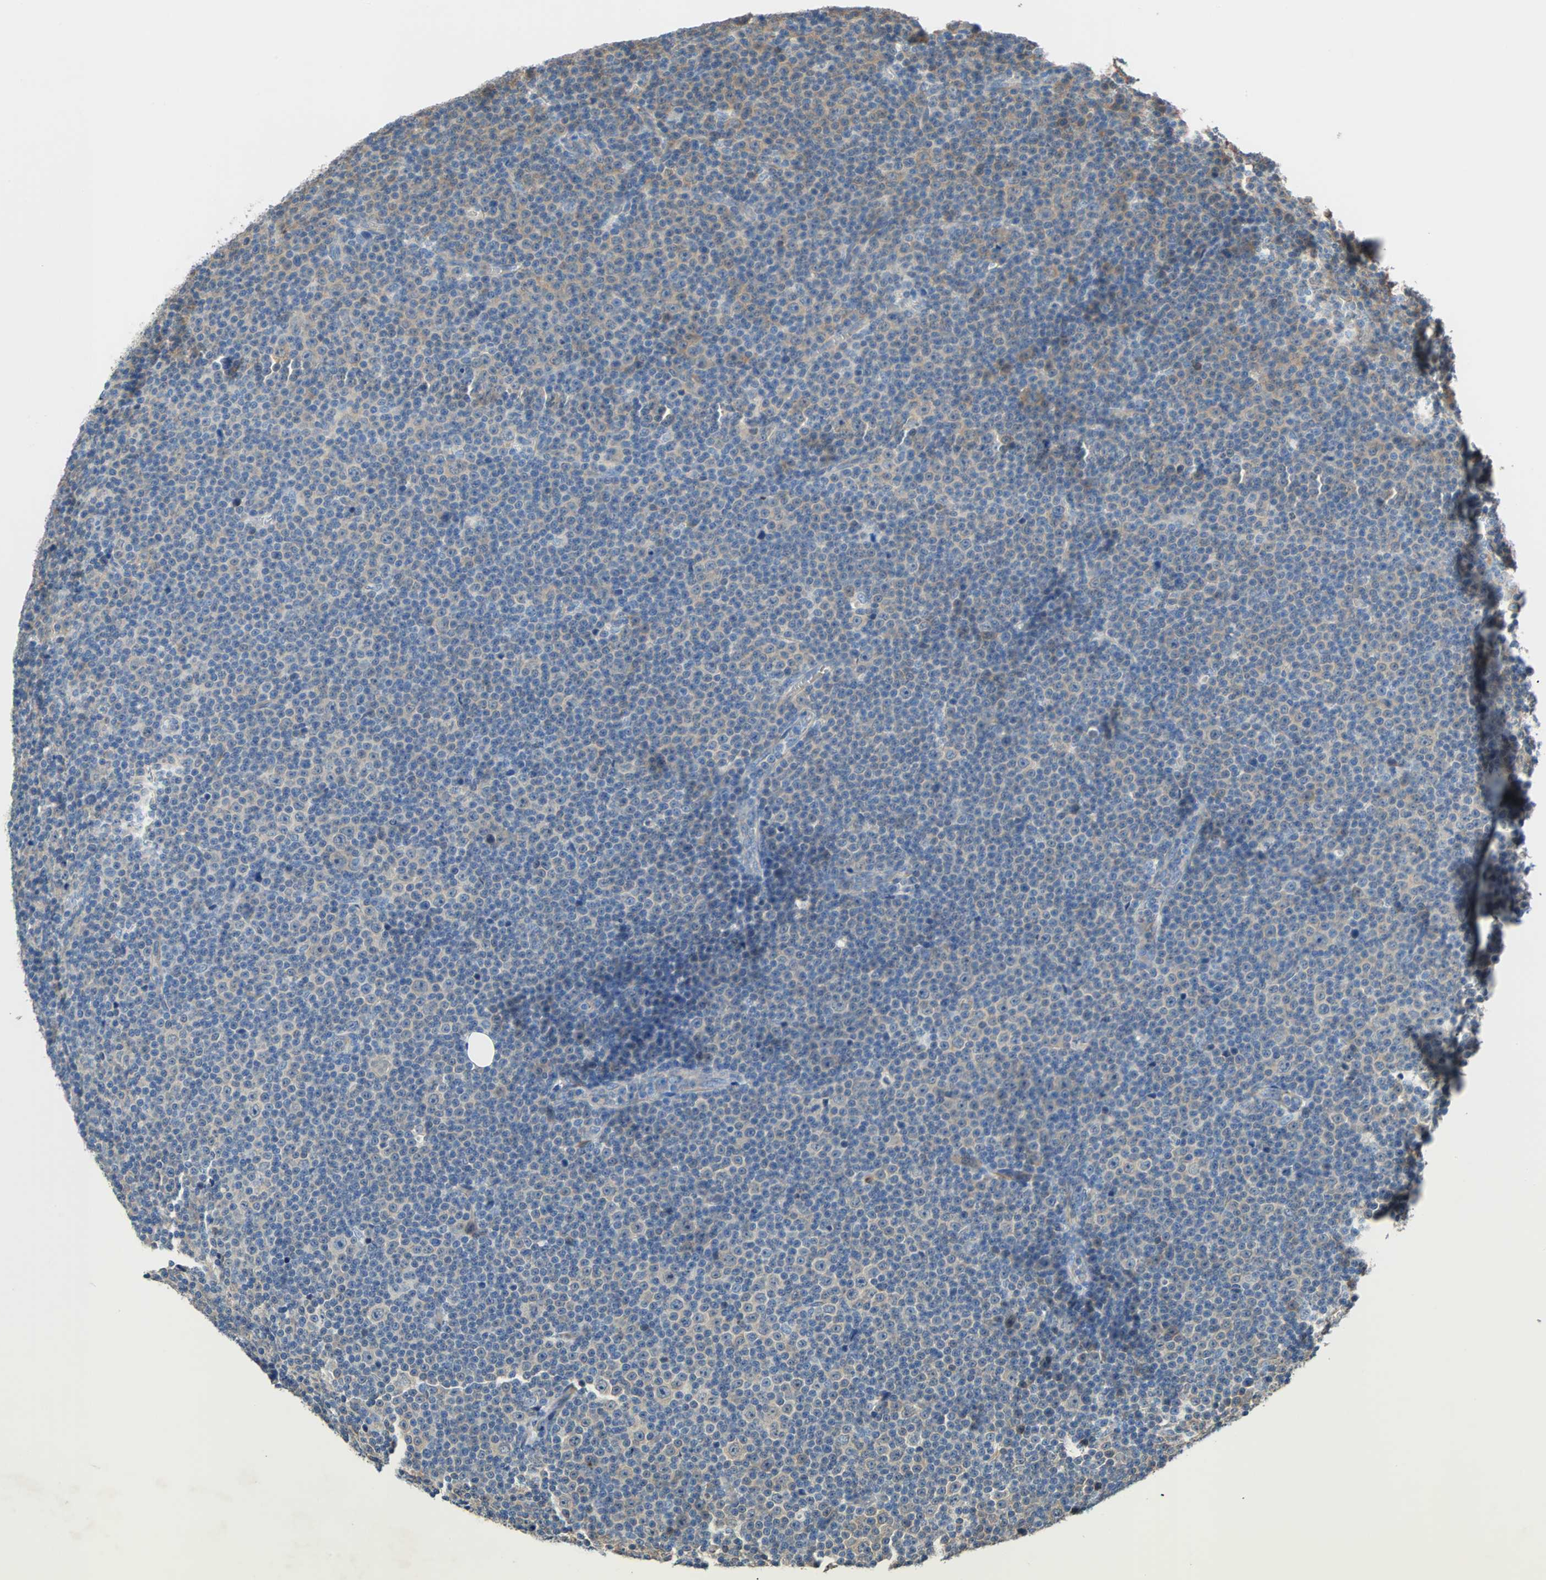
{"staining": {"intensity": "weak", "quantity": "25%-75%", "location": "cytoplasmic/membranous"}, "tissue": "lymphoma", "cell_type": "Tumor cells", "image_type": "cancer", "snomed": [{"axis": "morphology", "description": "Malignant lymphoma, non-Hodgkin's type, Low grade"}, {"axis": "topography", "description": "Lymph node"}], "caption": "Approximately 25%-75% of tumor cells in human lymphoma reveal weak cytoplasmic/membranous protein expression as visualized by brown immunohistochemical staining.", "gene": "TNFRSF12A", "patient": {"sex": "female", "age": 67}}